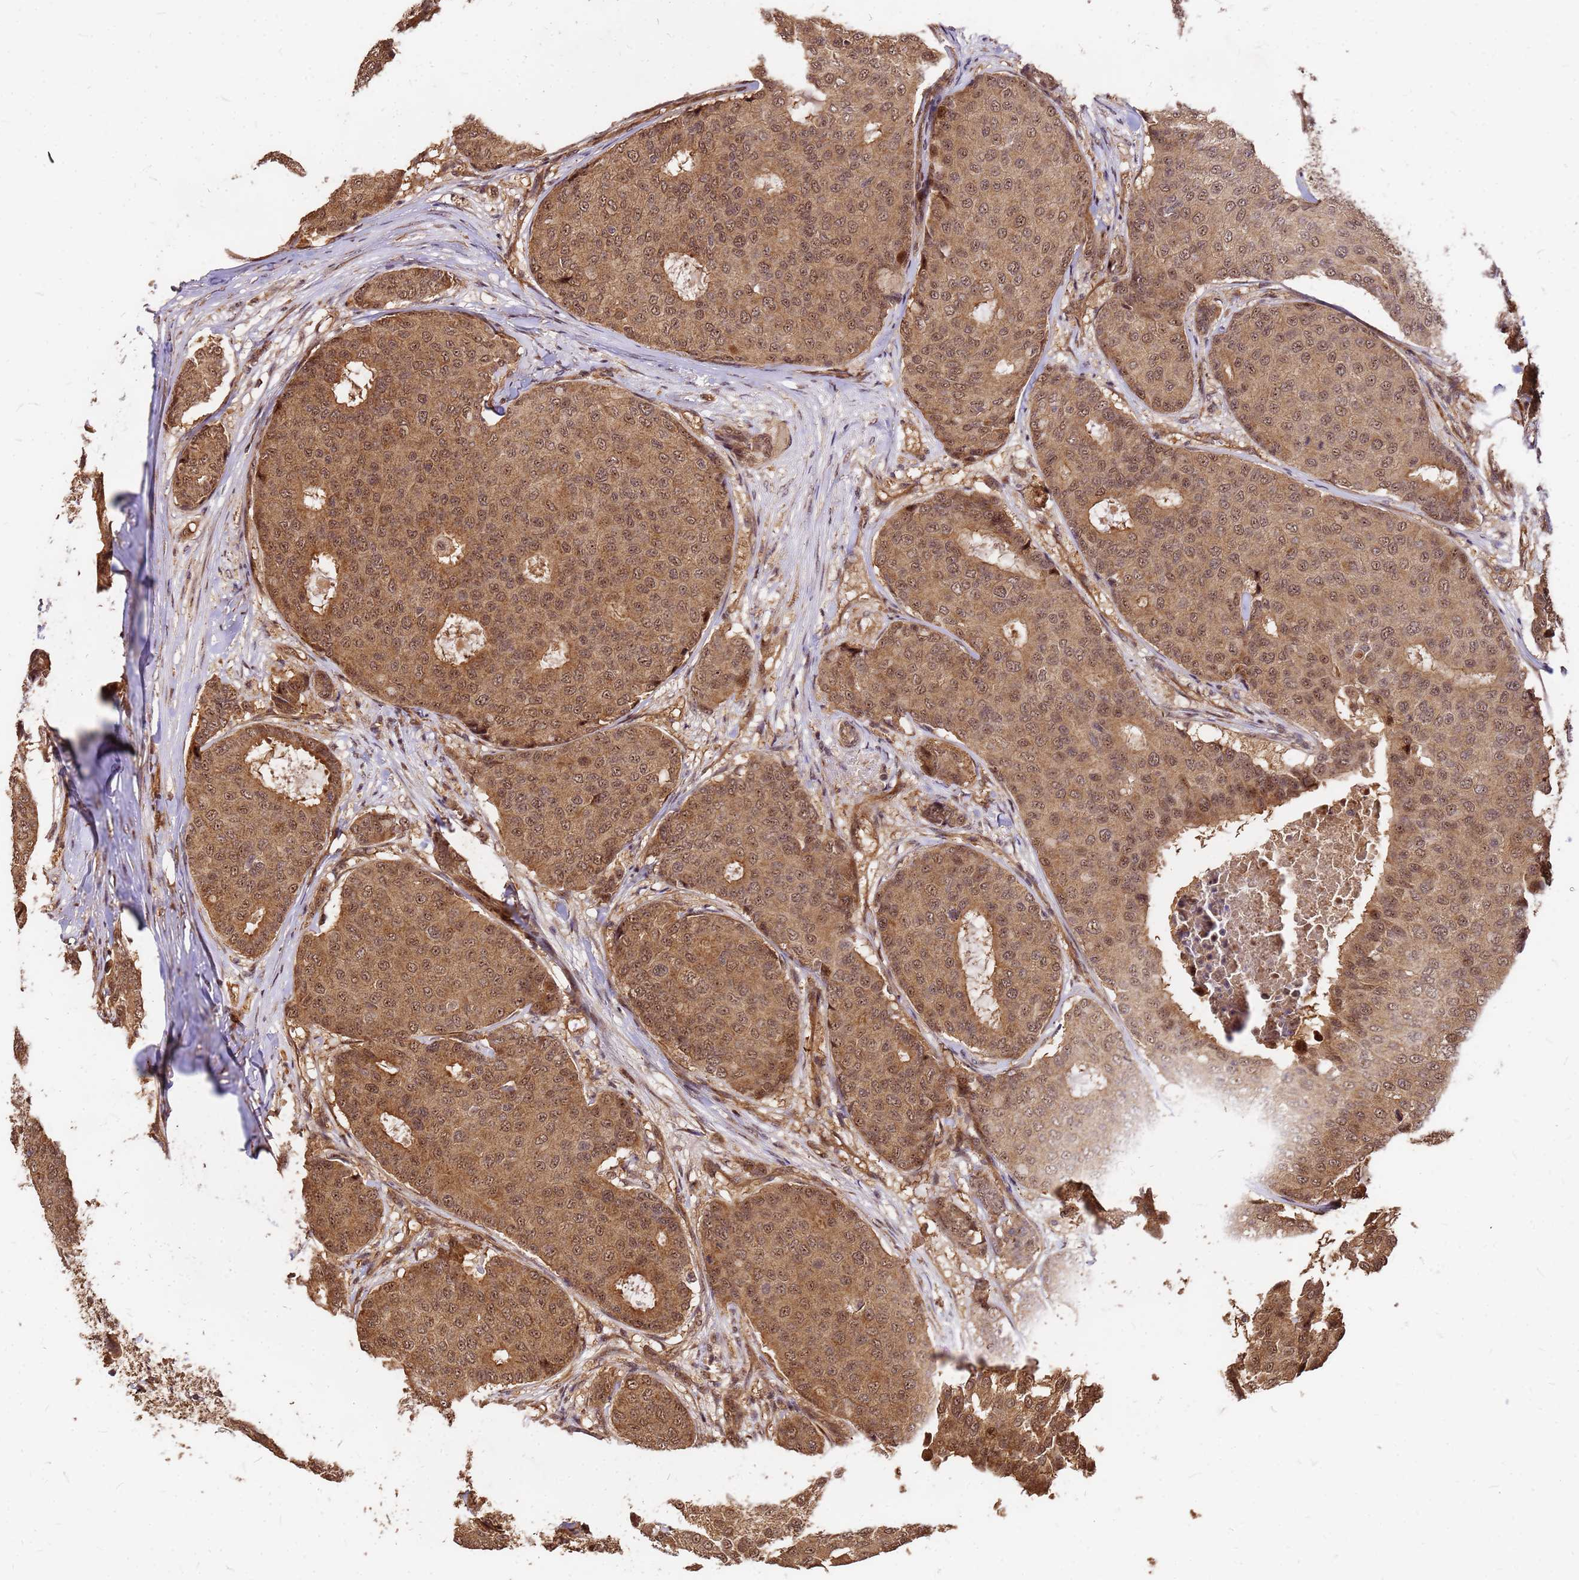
{"staining": {"intensity": "moderate", "quantity": ">75%", "location": "cytoplasmic/membranous,nuclear"}, "tissue": "breast cancer", "cell_type": "Tumor cells", "image_type": "cancer", "snomed": [{"axis": "morphology", "description": "Duct carcinoma"}, {"axis": "topography", "description": "Breast"}], "caption": "Intraductal carcinoma (breast) stained with IHC demonstrates moderate cytoplasmic/membranous and nuclear expression in about >75% of tumor cells.", "gene": "GPATCH8", "patient": {"sex": "female", "age": 75}}